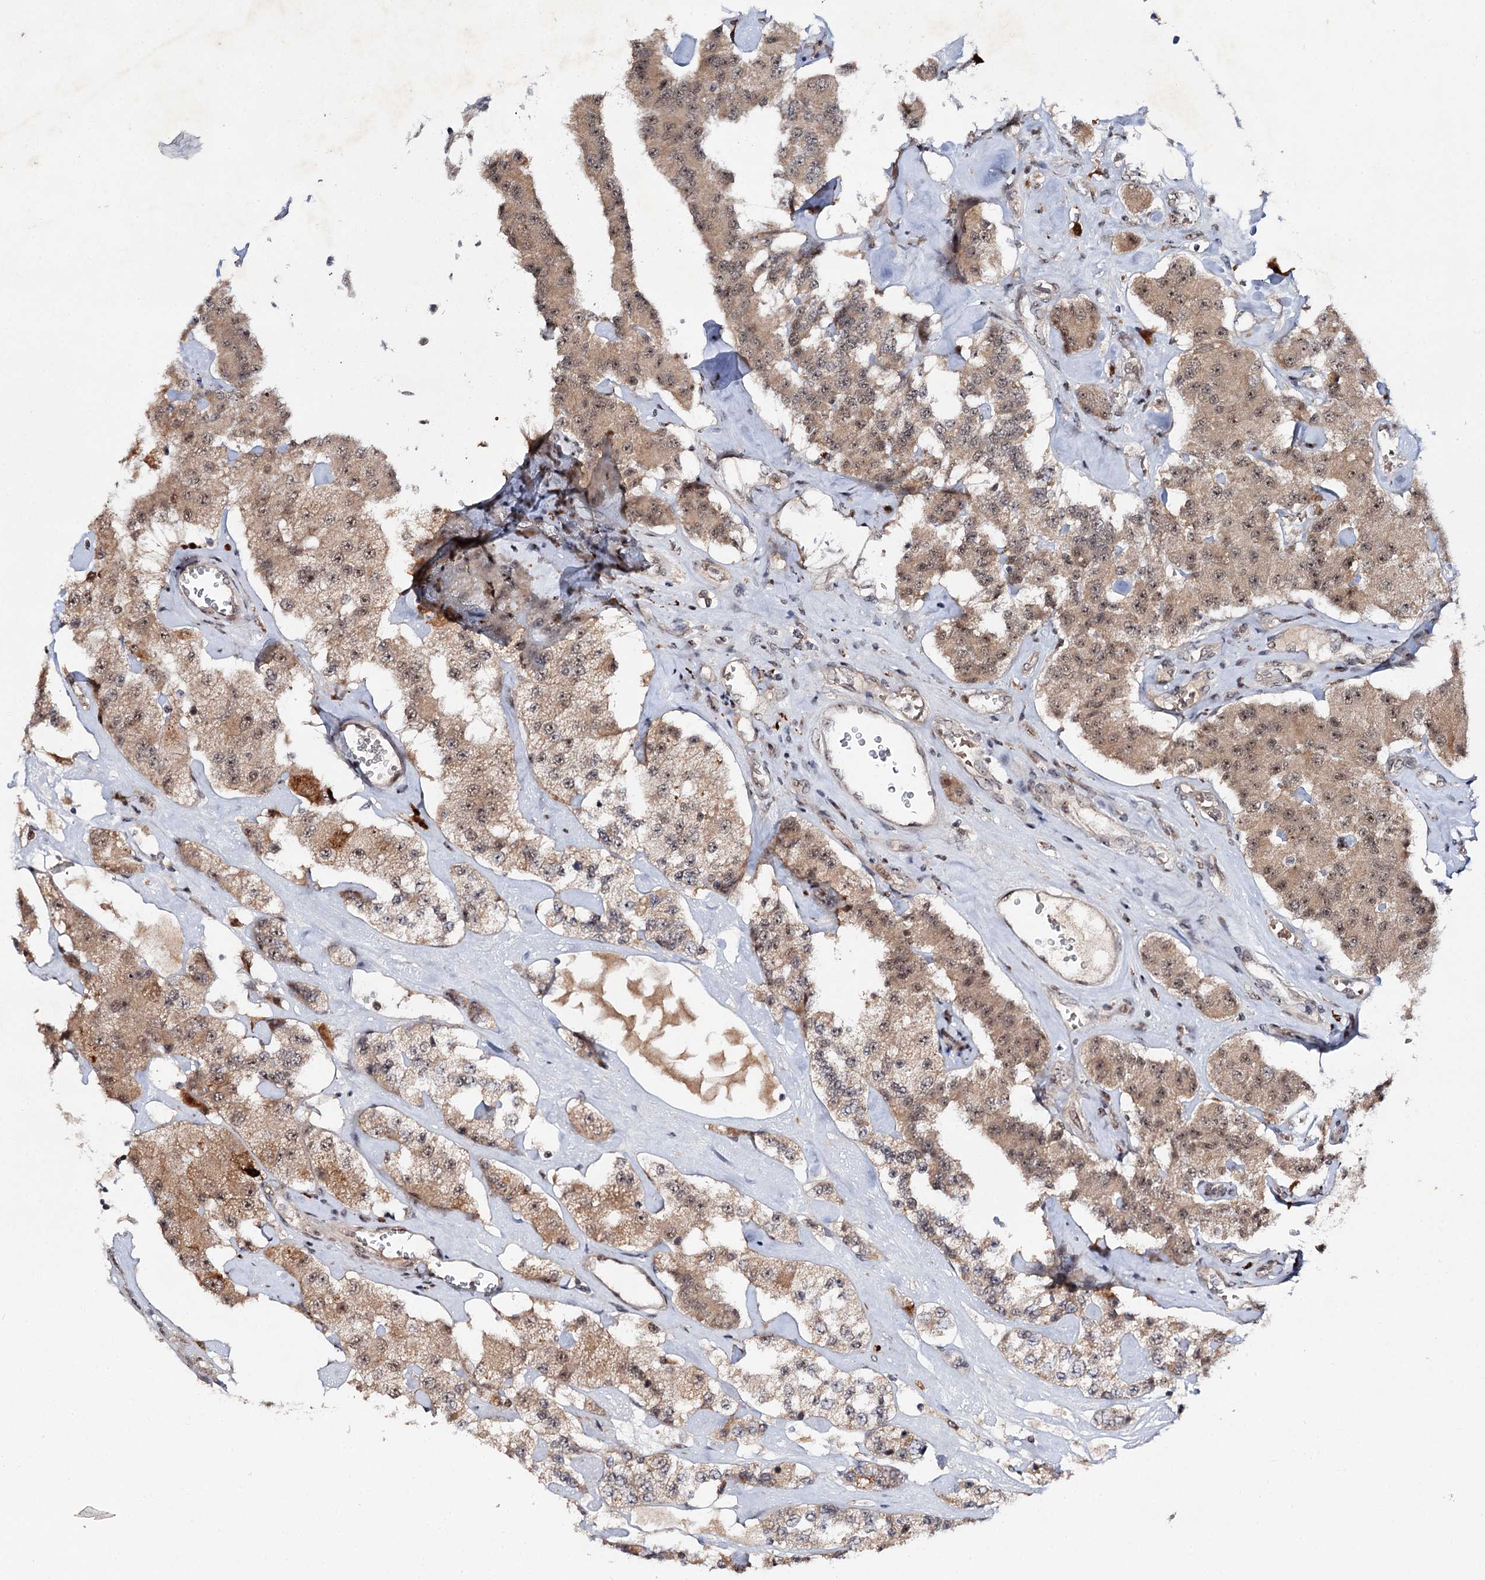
{"staining": {"intensity": "moderate", "quantity": ">75%", "location": "cytoplasmic/membranous,nuclear"}, "tissue": "carcinoid", "cell_type": "Tumor cells", "image_type": "cancer", "snomed": [{"axis": "morphology", "description": "Carcinoid, malignant, NOS"}, {"axis": "topography", "description": "Pancreas"}], "caption": "Protein analysis of carcinoid tissue reveals moderate cytoplasmic/membranous and nuclear positivity in about >75% of tumor cells.", "gene": "BUD13", "patient": {"sex": "male", "age": 41}}